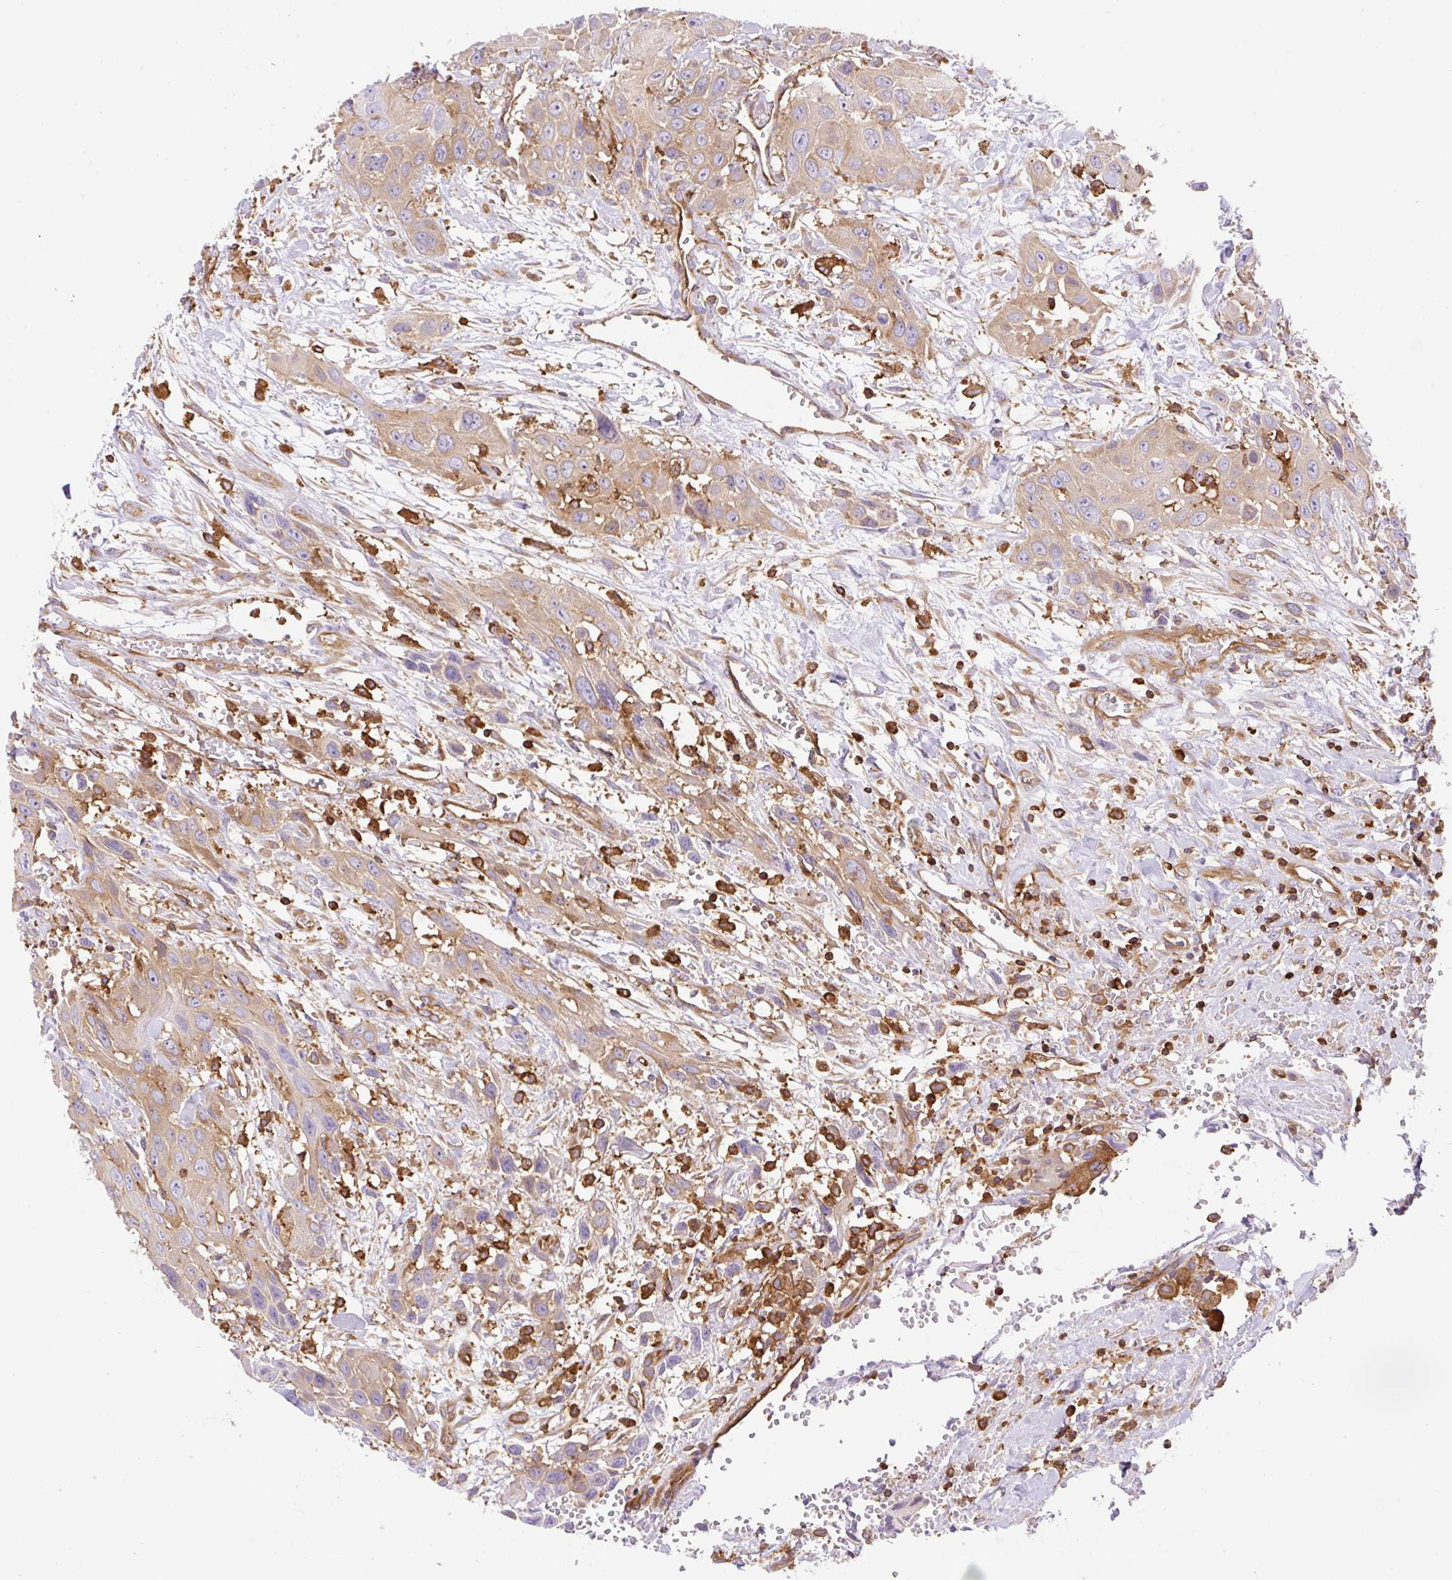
{"staining": {"intensity": "moderate", "quantity": ">75%", "location": "cytoplasmic/membranous"}, "tissue": "head and neck cancer", "cell_type": "Tumor cells", "image_type": "cancer", "snomed": [{"axis": "morphology", "description": "Squamous cell carcinoma, NOS"}, {"axis": "topography", "description": "Head-Neck"}], "caption": "This is a histology image of immunohistochemistry (IHC) staining of squamous cell carcinoma (head and neck), which shows moderate expression in the cytoplasmic/membranous of tumor cells.", "gene": "DNM2", "patient": {"sex": "male", "age": 81}}